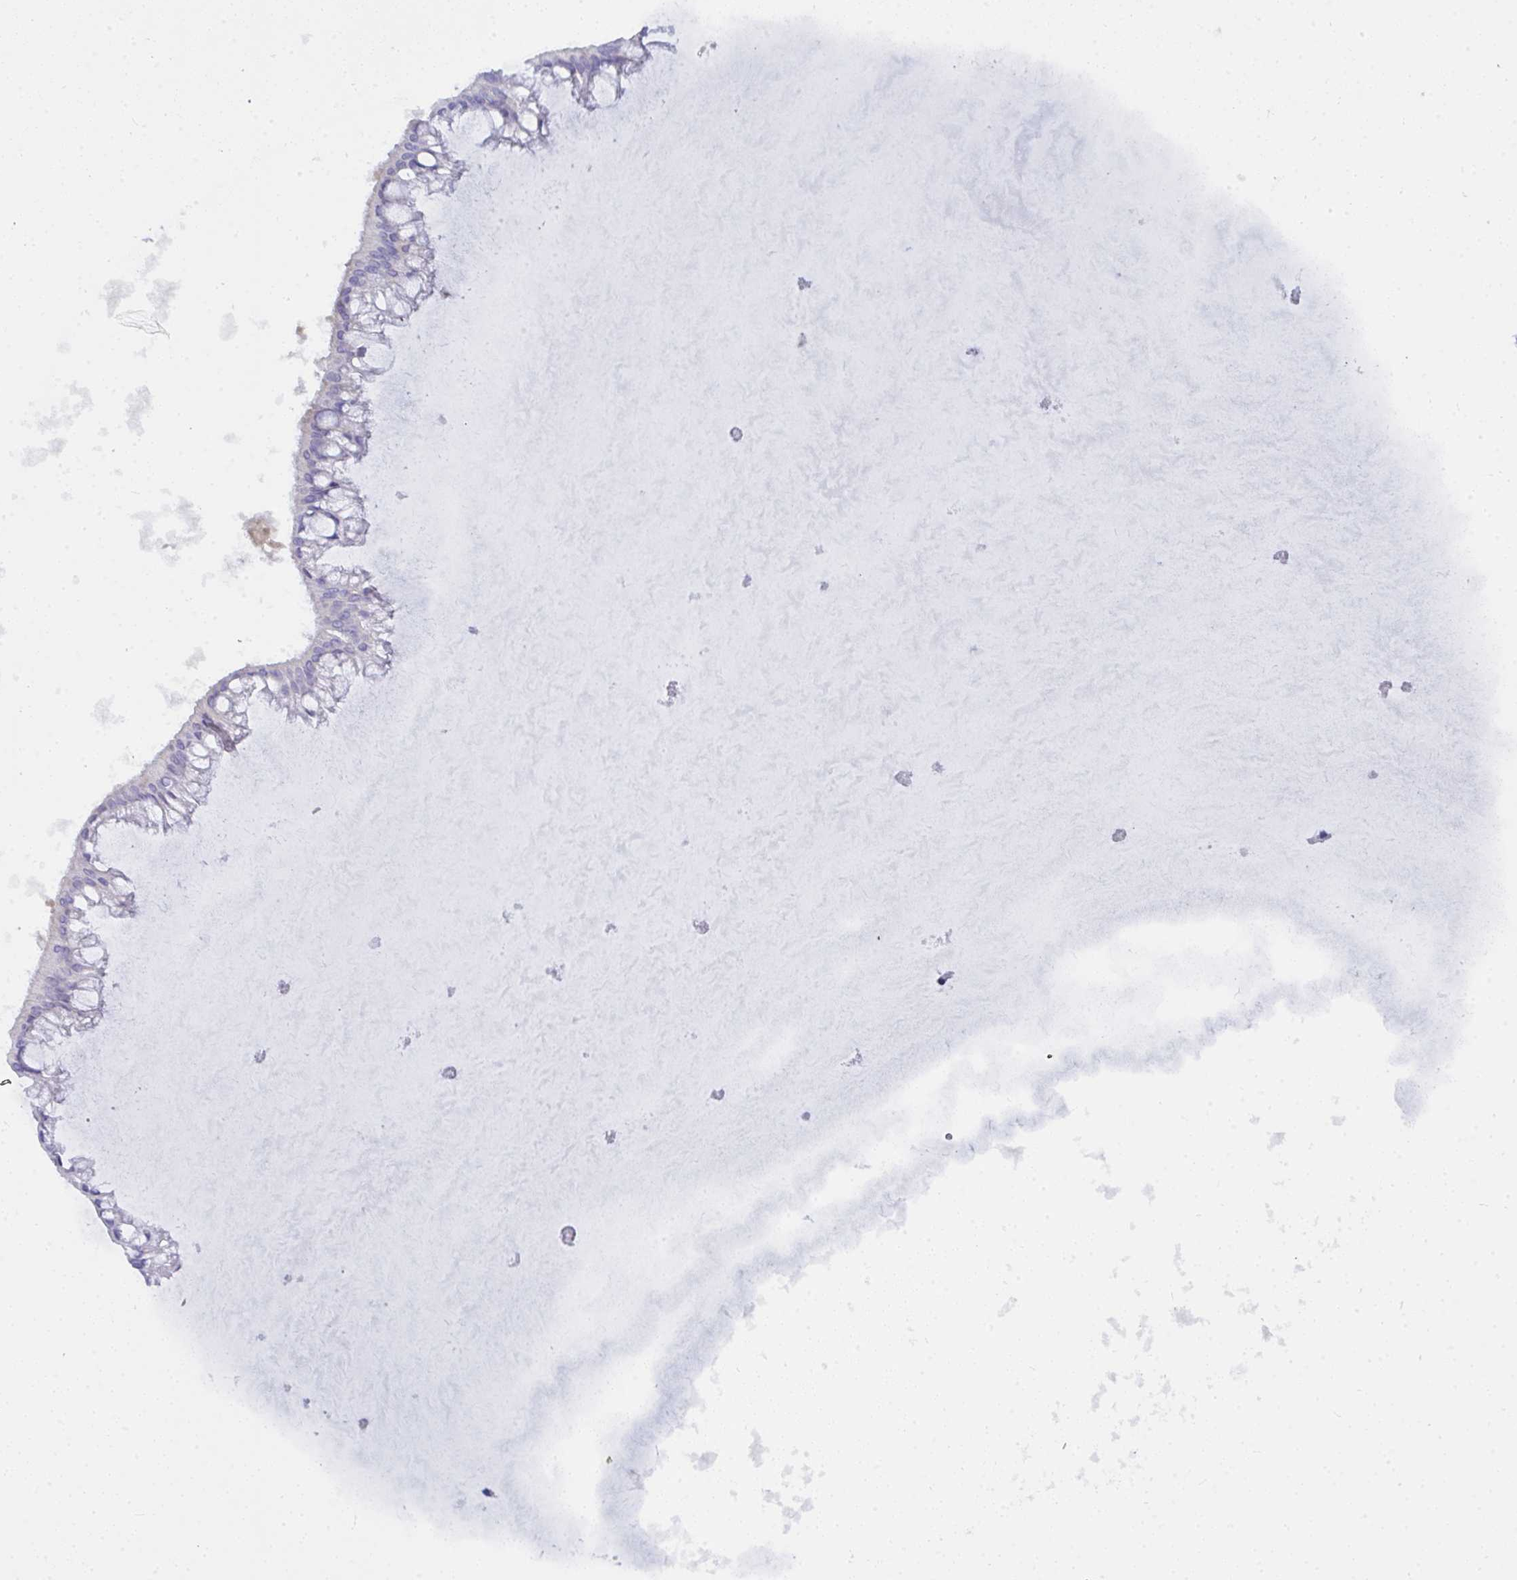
{"staining": {"intensity": "negative", "quantity": "none", "location": "none"}, "tissue": "ovarian cancer", "cell_type": "Tumor cells", "image_type": "cancer", "snomed": [{"axis": "morphology", "description": "Cystadenocarcinoma, mucinous, NOS"}, {"axis": "topography", "description": "Ovary"}], "caption": "Immunohistochemistry of ovarian cancer (mucinous cystadenocarcinoma) demonstrates no expression in tumor cells. (Stains: DAB (3,3'-diaminobenzidine) immunohistochemistry with hematoxylin counter stain, Microscopy: brightfield microscopy at high magnification).", "gene": "GAB1", "patient": {"sex": "female", "age": 73}}